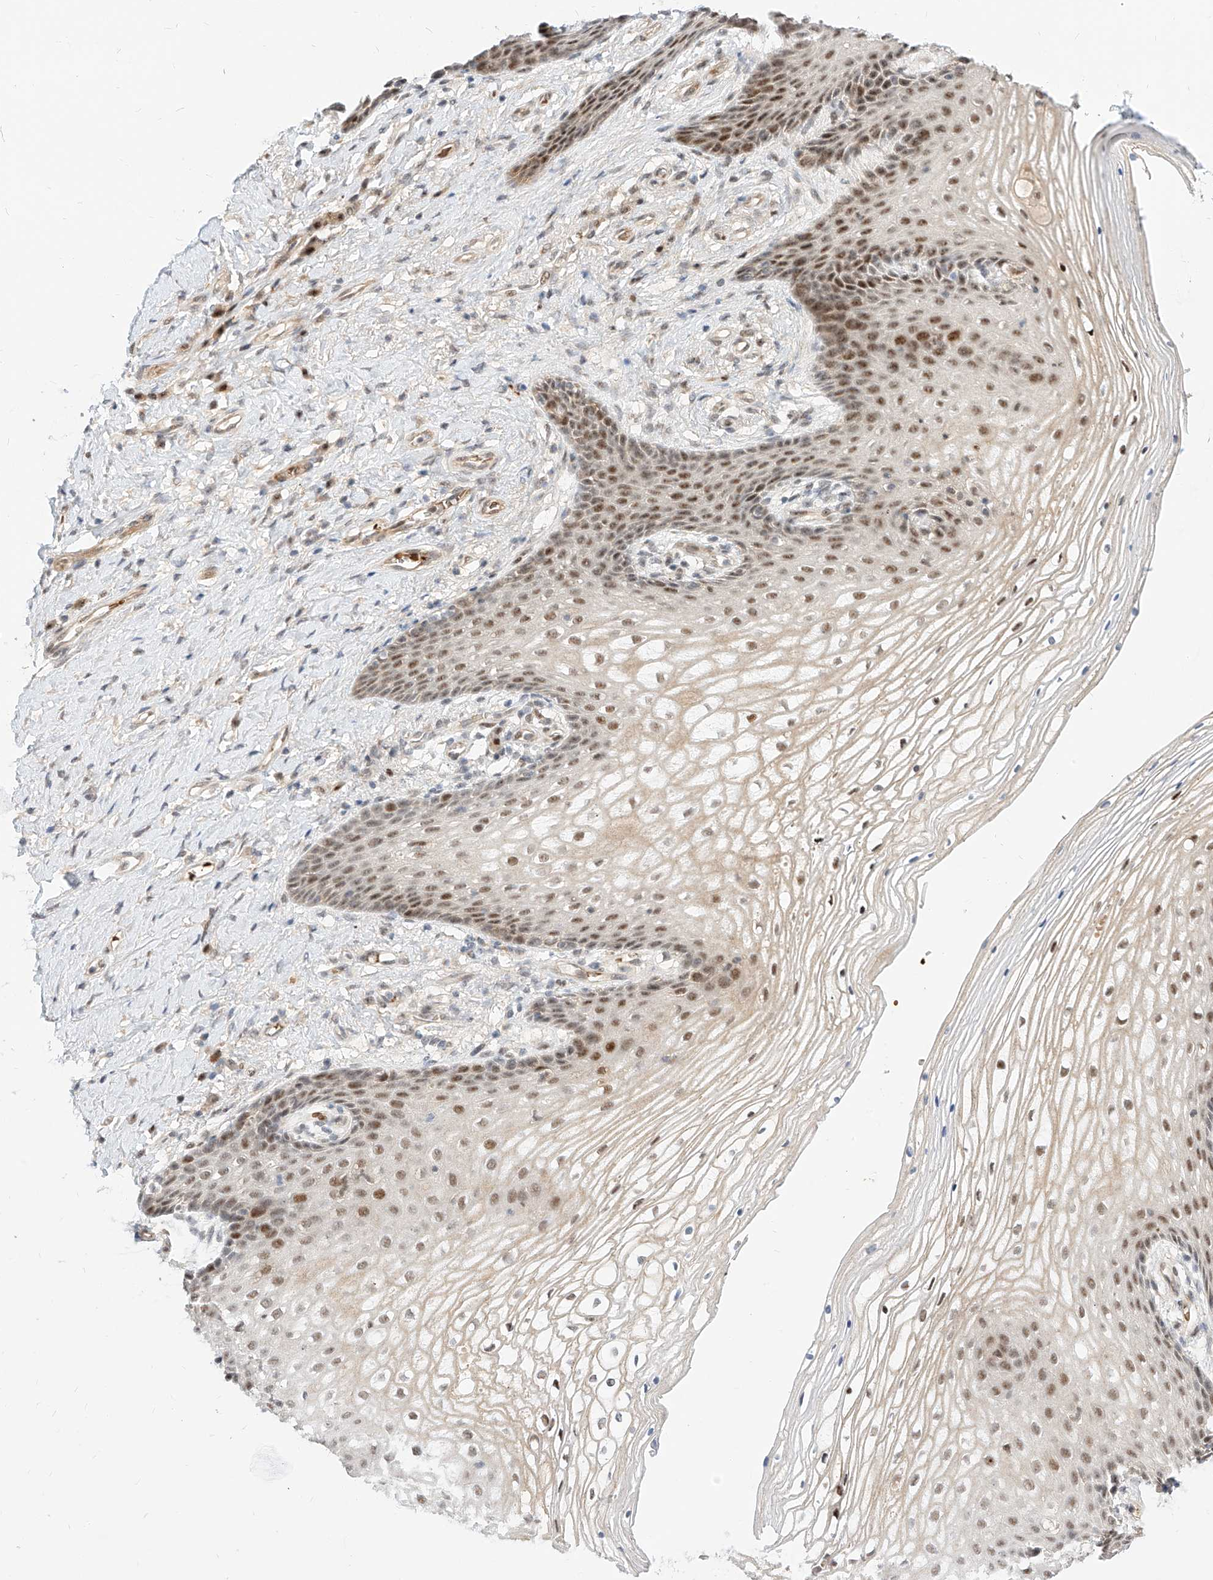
{"staining": {"intensity": "strong", "quantity": "25%-75%", "location": "nuclear"}, "tissue": "vagina", "cell_type": "Squamous epithelial cells", "image_type": "normal", "snomed": [{"axis": "morphology", "description": "Normal tissue, NOS"}, {"axis": "topography", "description": "Vagina"}], "caption": "A brown stain labels strong nuclear expression of a protein in squamous epithelial cells of normal human vagina. (DAB IHC with brightfield microscopy, high magnification).", "gene": "CBX8", "patient": {"sex": "female", "age": 60}}